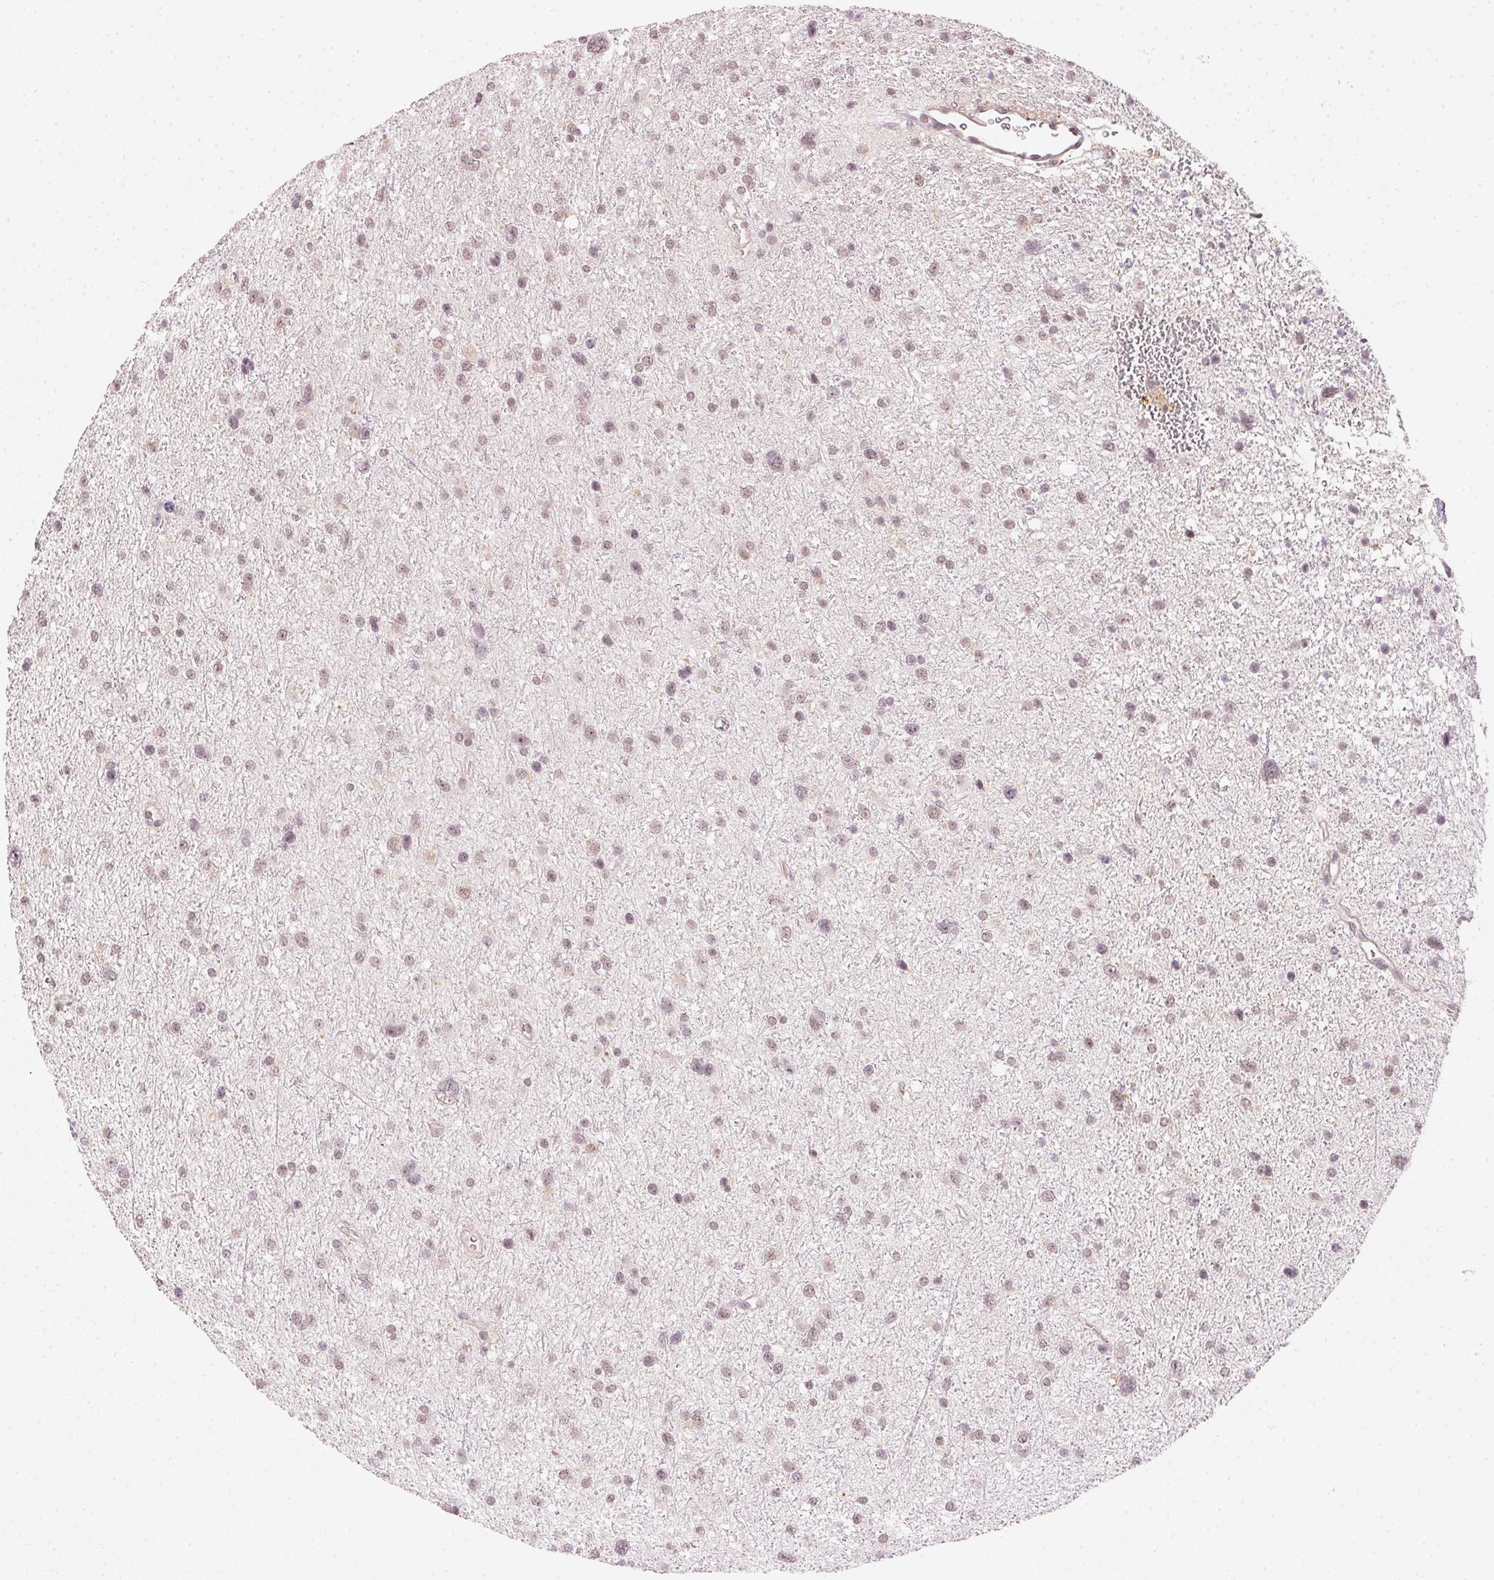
{"staining": {"intensity": "weak", "quantity": "25%-75%", "location": "nuclear"}, "tissue": "glioma", "cell_type": "Tumor cells", "image_type": "cancer", "snomed": [{"axis": "morphology", "description": "Glioma, malignant, Low grade"}, {"axis": "topography", "description": "Brain"}], "caption": "Weak nuclear positivity for a protein is identified in approximately 25%-75% of tumor cells of malignant glioma (low-grade) using IHC.", "gene": "KPRP", "patient": {"sex": "female", "age": 55}}